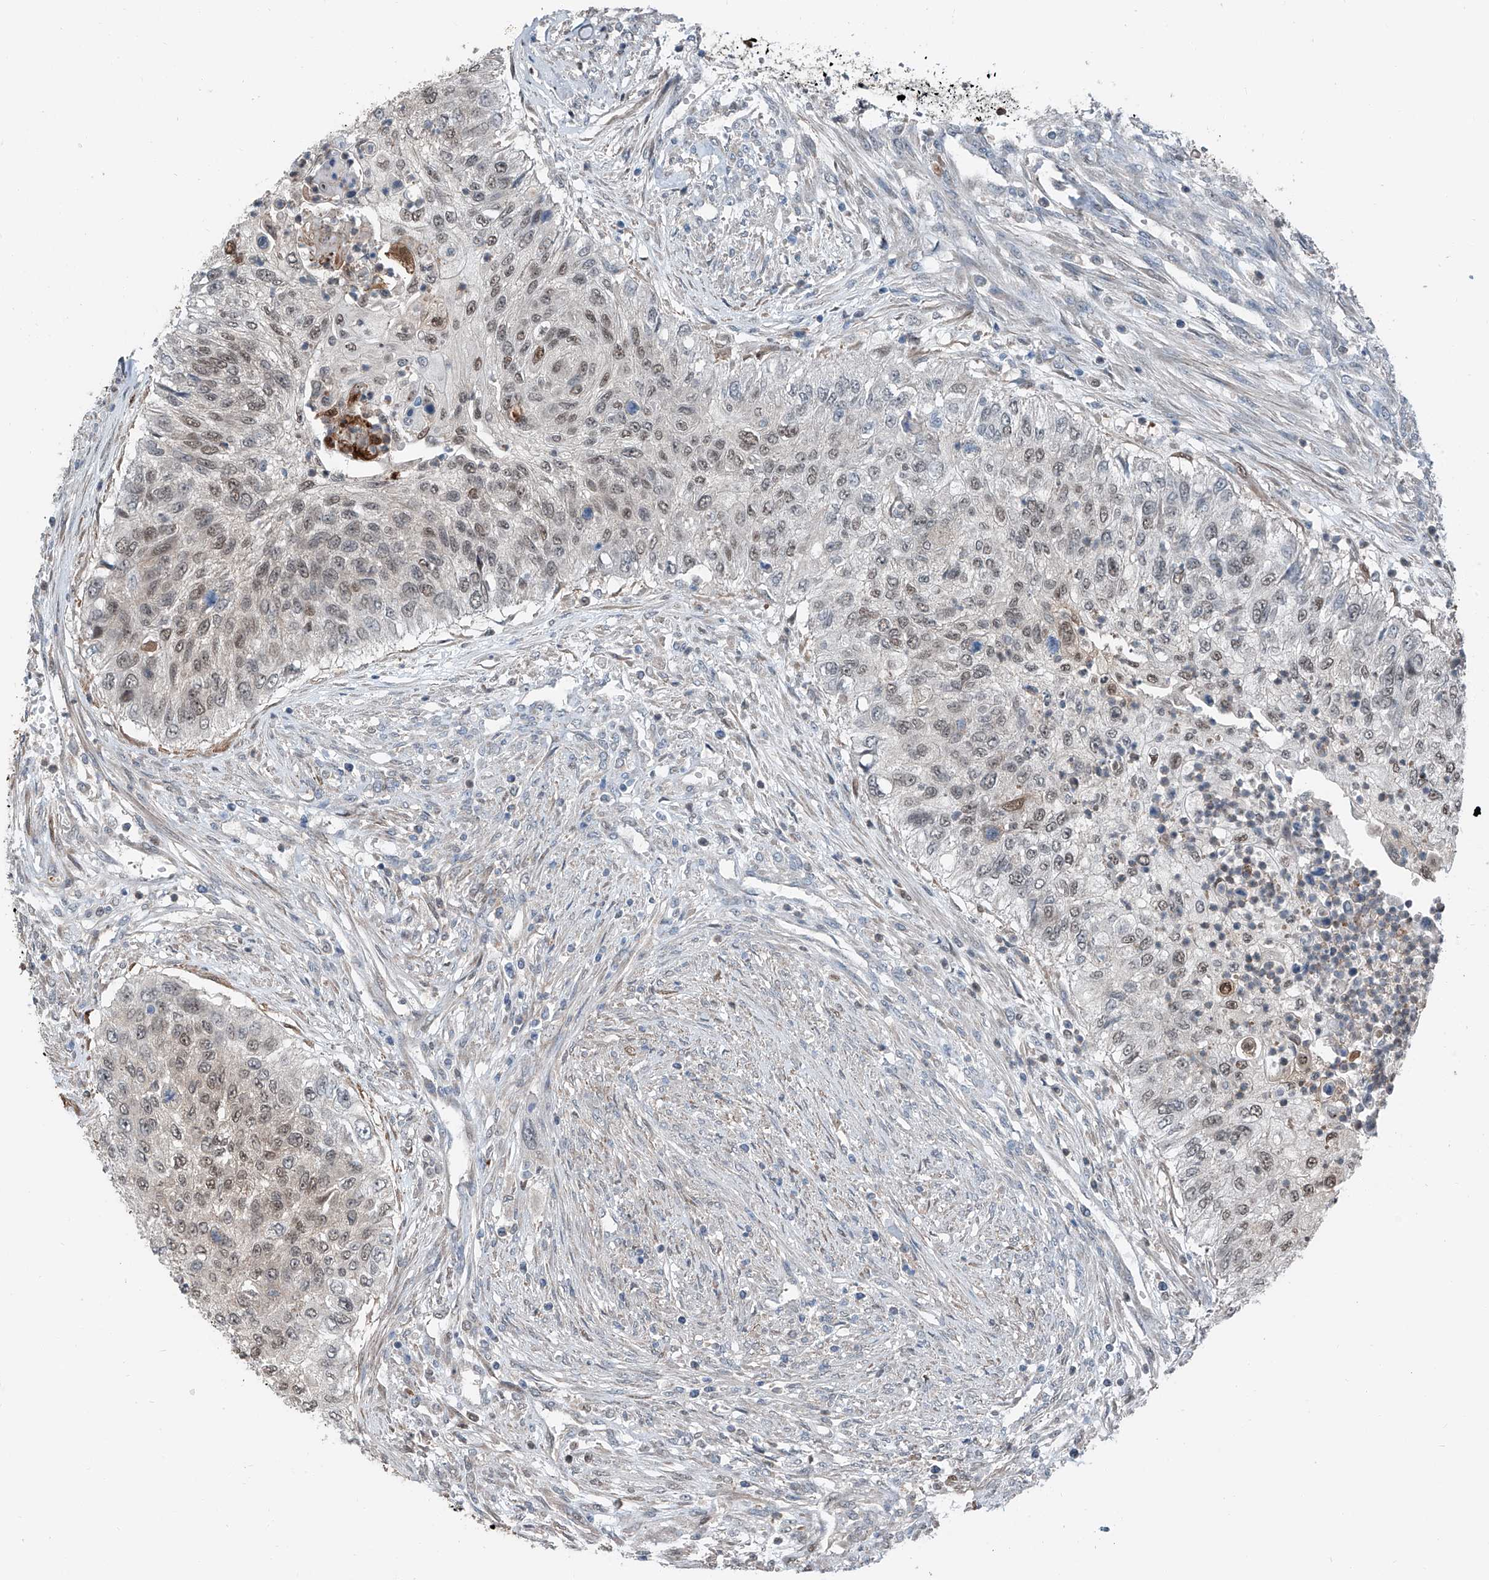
{"staining": {"intensity": "moderate", "quantity": "<25%", "location": "nuclear"}, "tissue": "urothelial cancer", "cell_type": "Tumor cells", "image_type": "cancer", "snomed": [{"axis": "morphology", "description": "Urothelial carcinoma, High grade"}, {"axis": "topography", "description": "Urinary bladder"}], "caption": "IHC (DAB (3,3'-diaminobenzidine)) staining of human urothelial carcinoma (high-grade) shows moderate nuclear protein positivity in approximately <25% of tumor cells. The staining was performed using DAB to visualize the protein expression in brown, while the nuclei were stained in blue with hematoxylin (Magnification: 20x).", "gene": "HSPA6", "patient": {"sex": "female", "age": 60}}